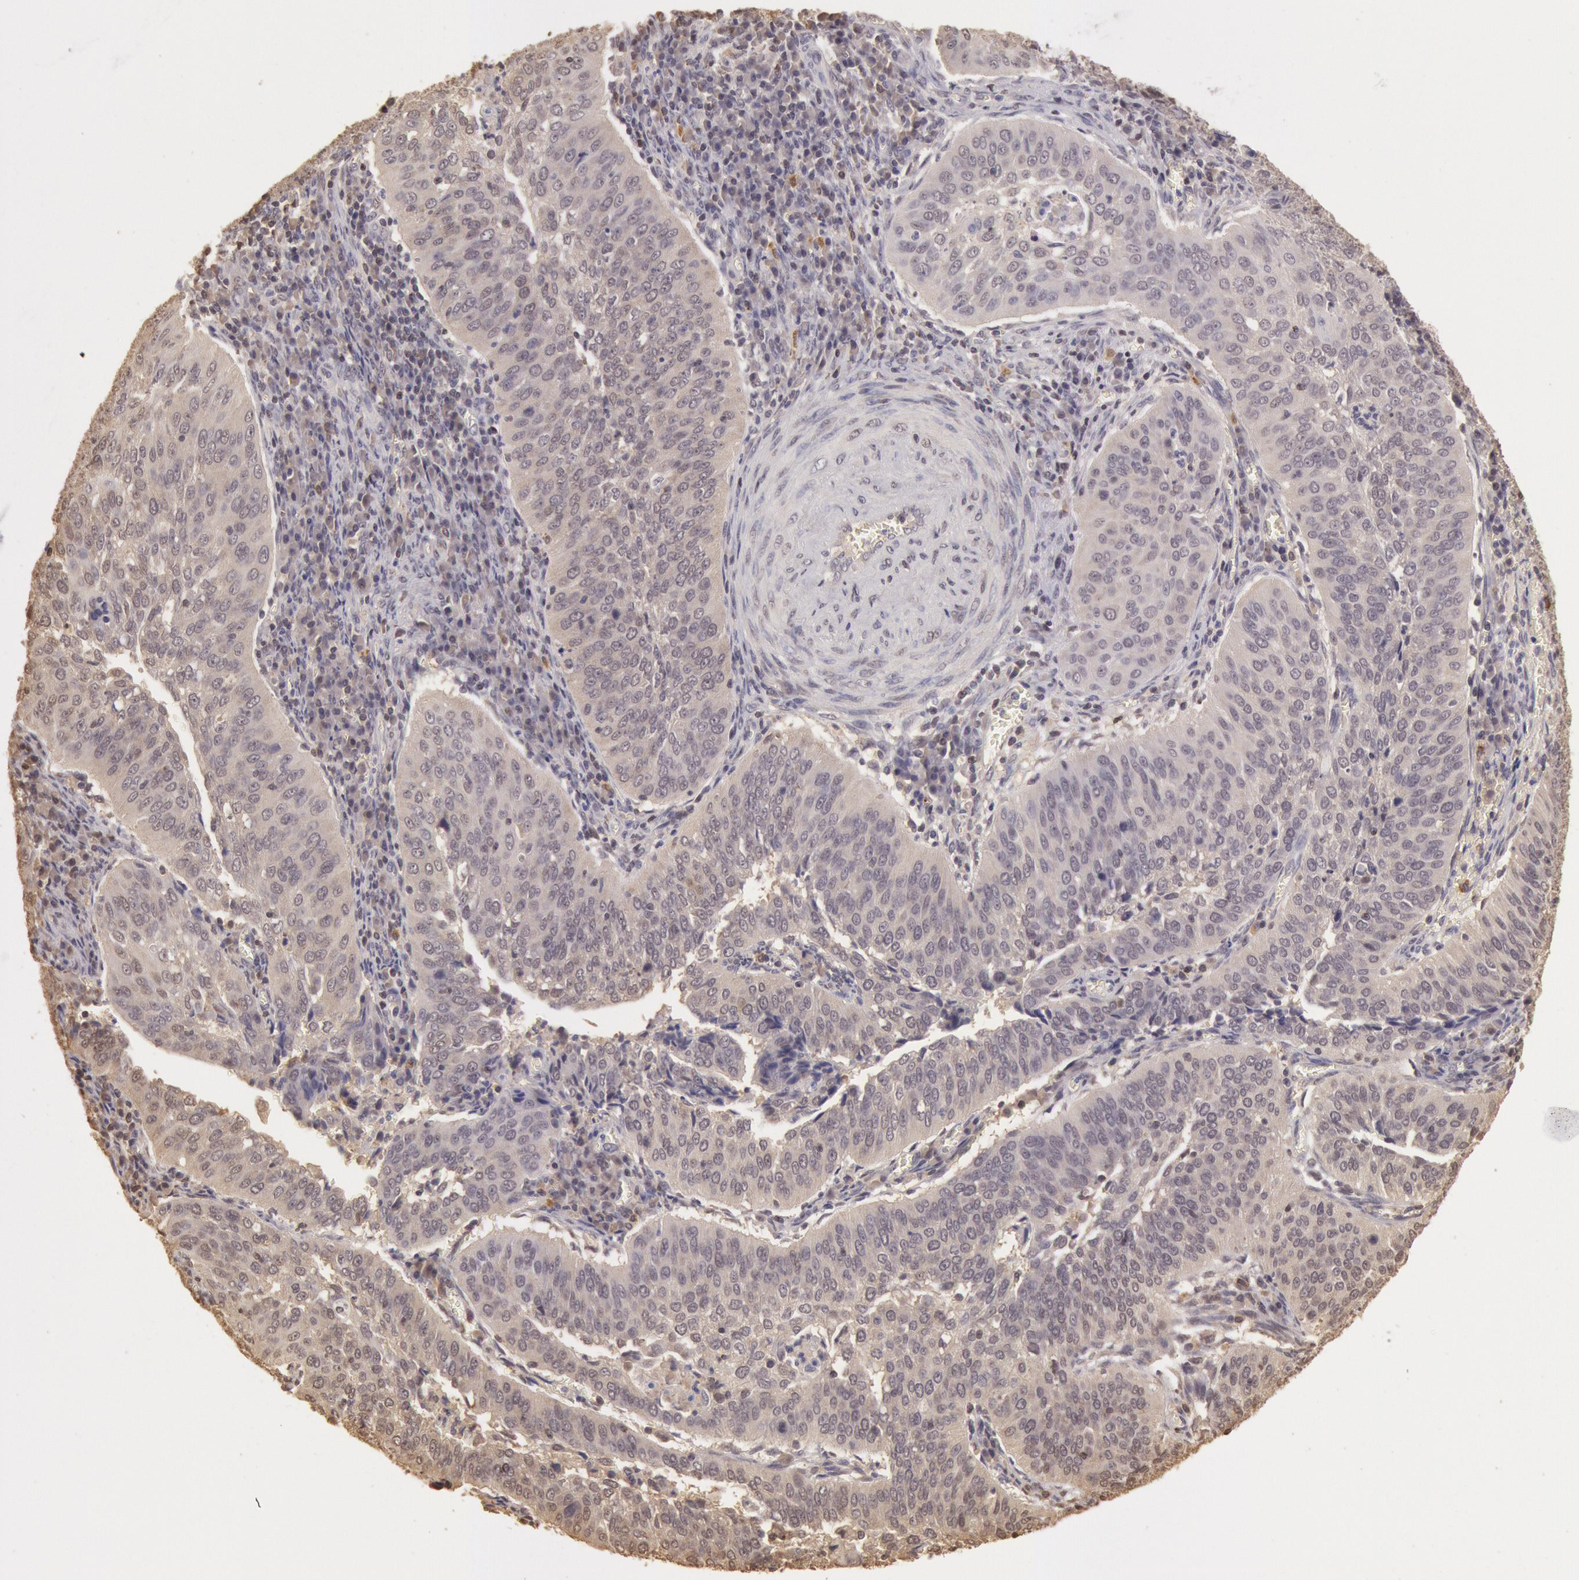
{"staining": {"intensity": "negative", "quantity": "none", "location": "none"}, "tissue": "cervical cancer", "cell_type": "Tumor cells", "image_type": "cancer", "snomed": [{"axis": "morphology", "description": "Squamous cell carcinoma, NOS"}, {"axis": "topography", "description": "Cervix"}], "caption": "Histopathology image shows no protein staining in tumor cells of squamous cell carcinoma (cervical) tissue. The staining is performed using DAB (3,3'-diaminobenzidine) brown chromogen with nuclei counter-stained in using hematoxylin.", "gene": "SOD1", "patient": {"sex": "female", "age": 39}}